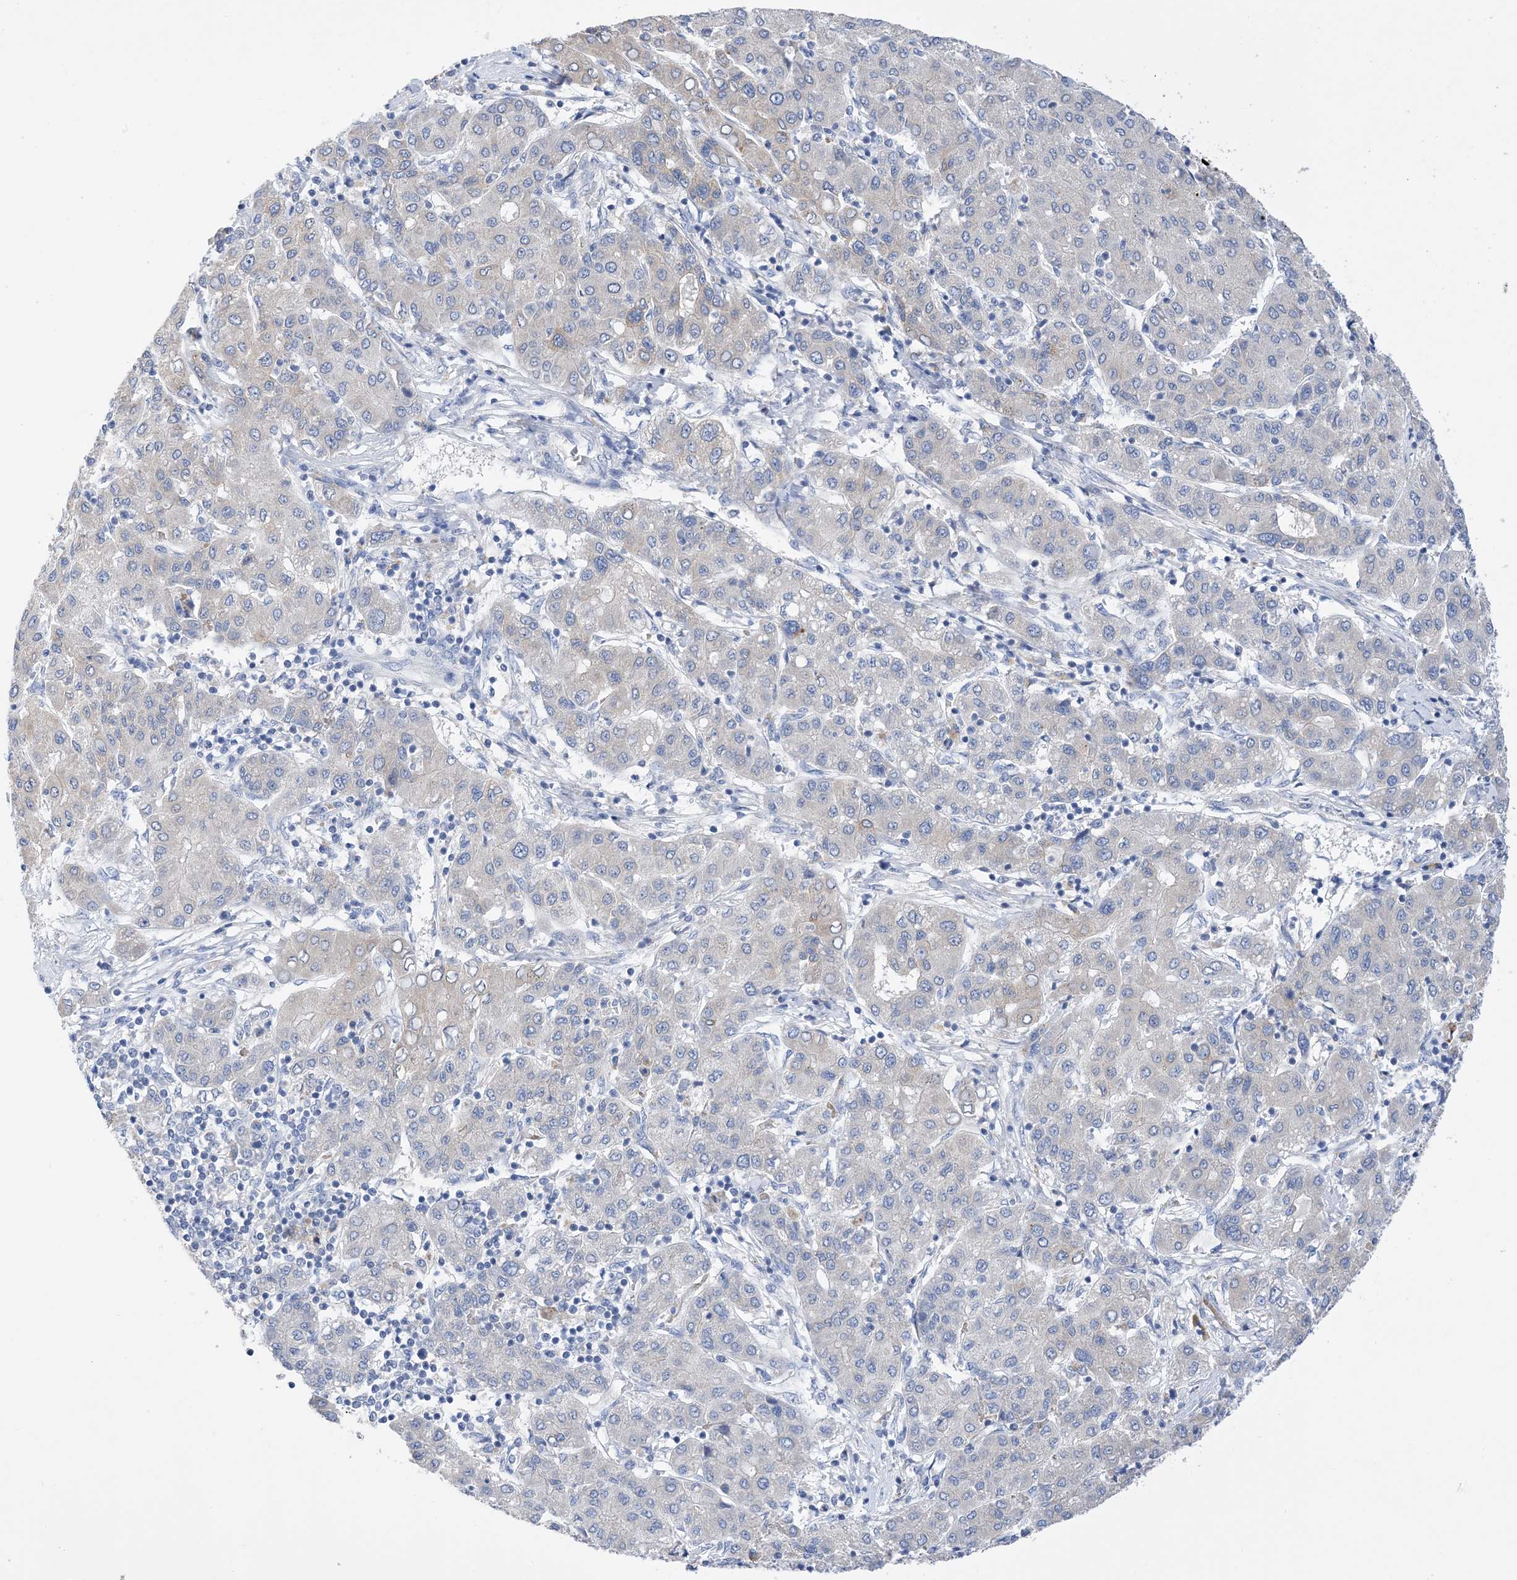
{"staining": {"intensity": "negative", "quantity": "none", "location": "none"}, "tissue": "liver cancer", "cell_type": "Tumor cells", "image_type": "cancer", "snomed": [{"axis": "morphology", "description": "Carcinoma, Hepatocellular, NOS"}, {"axis": "topography", "description": "Liver"}], "caption": "Human liver cancer stained for a protein using immunohistochemistry demonstrates no expression in tumor cells.", "gene": "PLK4", "patient": {"sex": "male", "age": 65}}